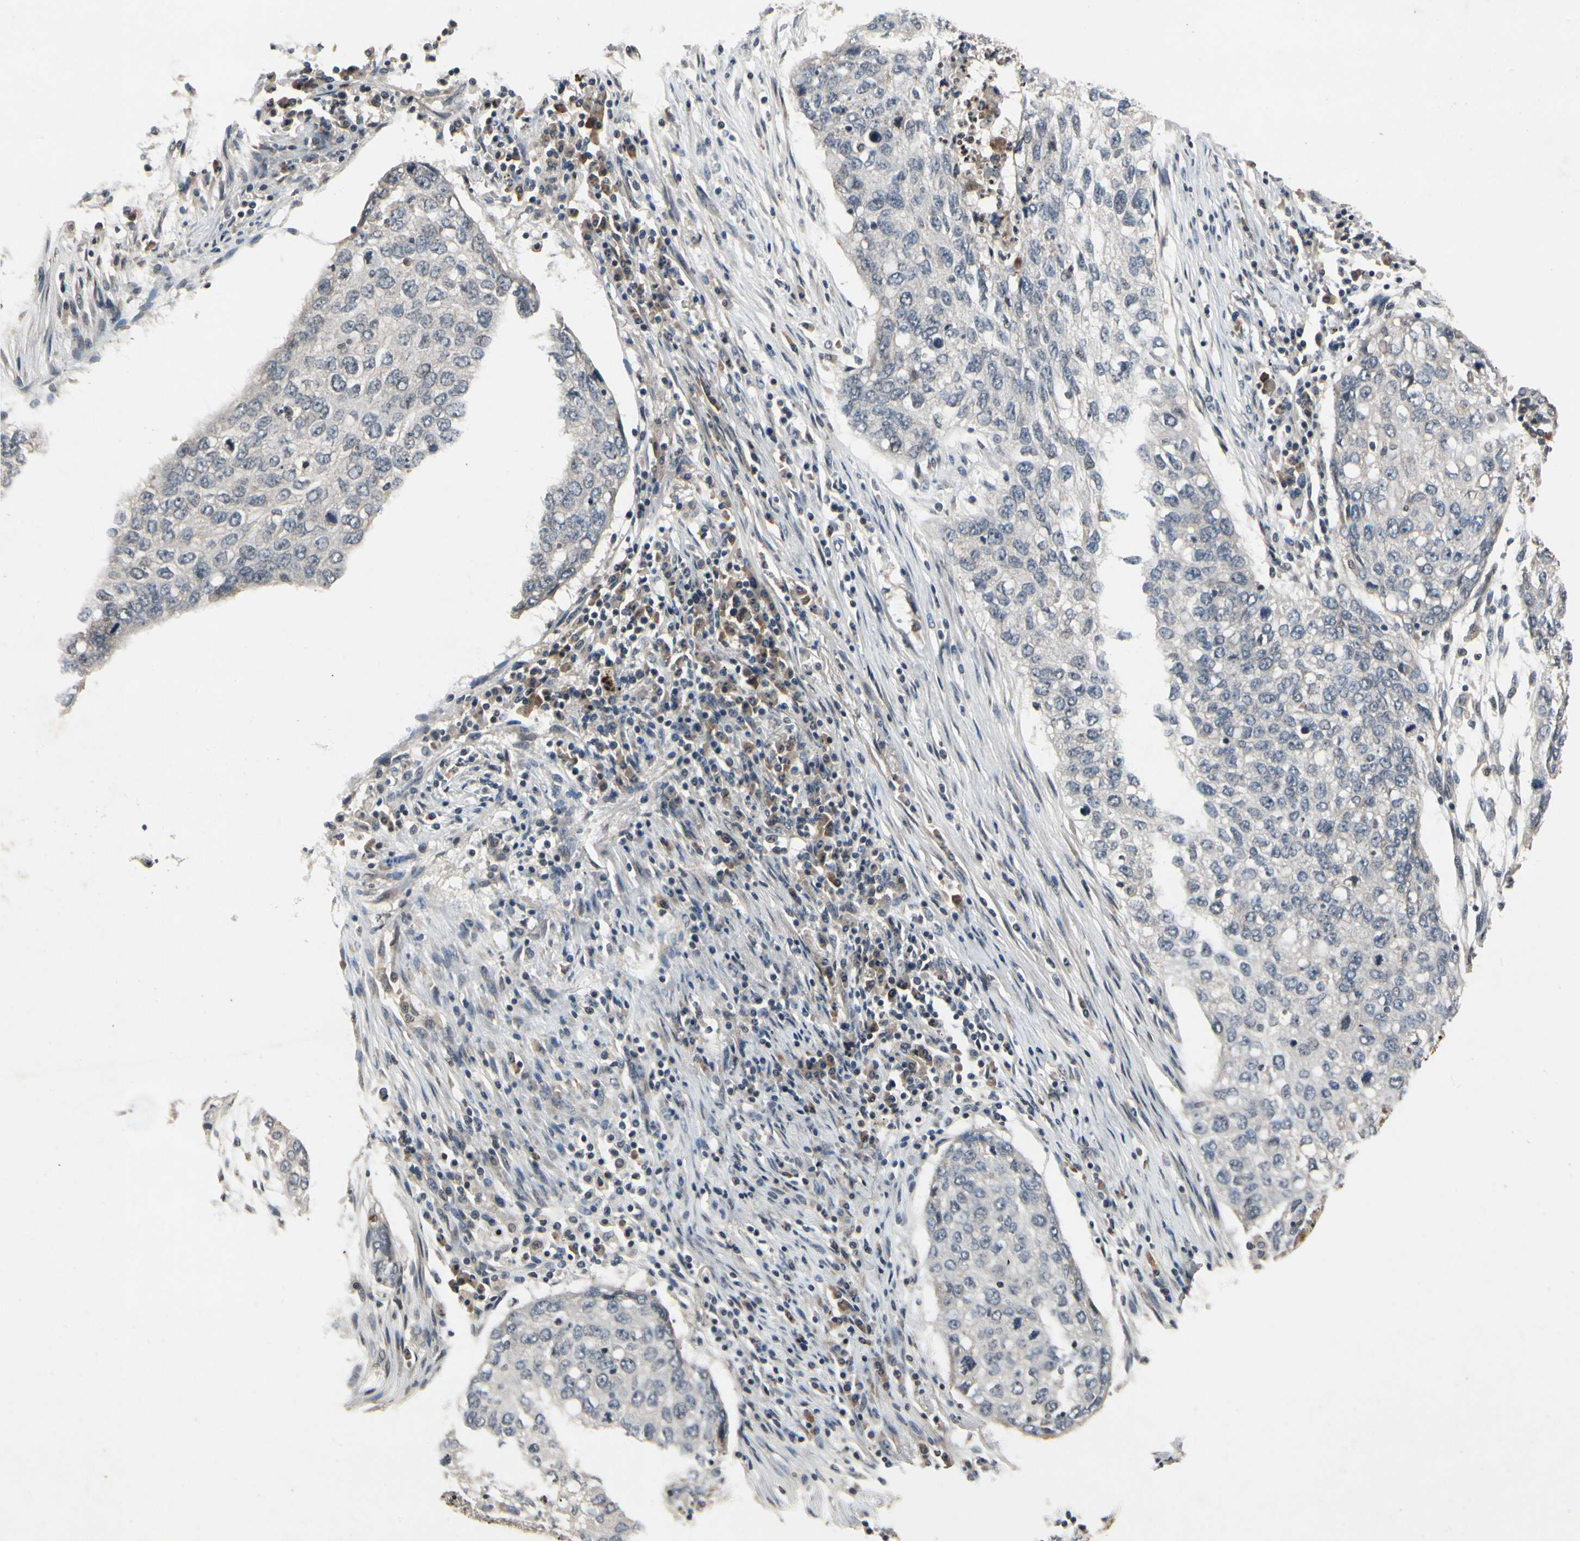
{"staining": {"intensity": "negative", "quantity": "none", "location": "none"}, "tissue": "lung cancer", "cell_type": "Tumor cells", "image_type": "cancer", "snomed": [{"axis": "morphology", "description": "Squamous cell carcinoma, NOS"}, {"axis": "topography", "description": "Lung"}], "caption": "This is an immunohistochemistry image of human lung squamous cell carcinoma. There is no staining in tumor cells.", "gene": "DPY19L3", "patient": {"sex": "female", "age": 63}}